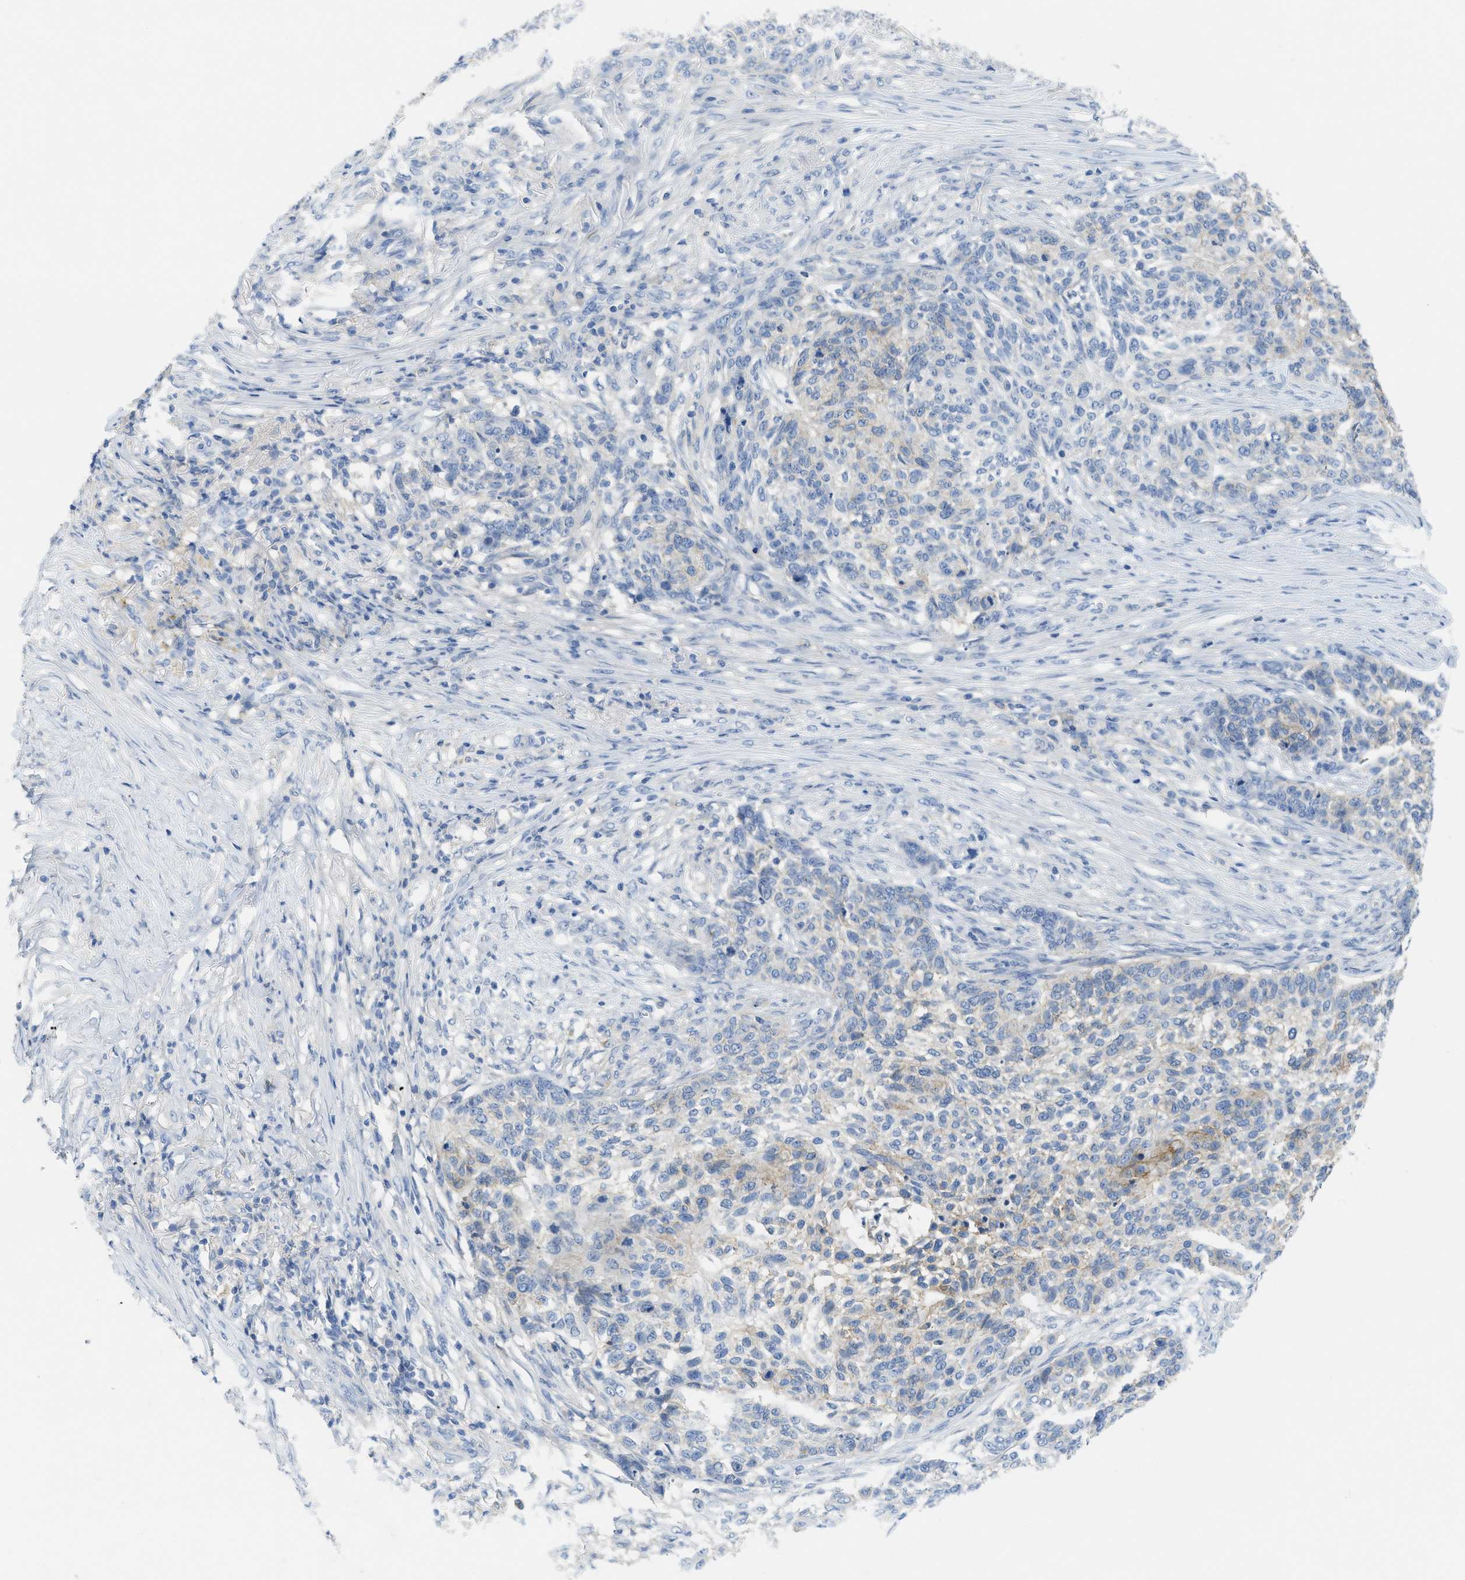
{"staining": {"intensity": "moderate", "quantity": "<25%", "location": "cytoplasmic/membranous"}, "tissue": "skin cancer", "cell_type": "Tumor cells", "image_type": "cancer", "snomed": [{"axis": "morphology", "description": "Basal cell carcinoma"}, {"axis": "topography", "description": "Skin"}], "caption": "Tumor cells display low levels of moderate cytoplasmic/membranous positivity in about <25% of cells in human skin basal cell carcinoma. The staining was performed using DAB to visualize the protein expression in brown, while the nuclei were stained in blue with hematoxylin (Magnification: 20x).", "gene": "CNNM4", "patient": {"sex": "male", "age": 85}}